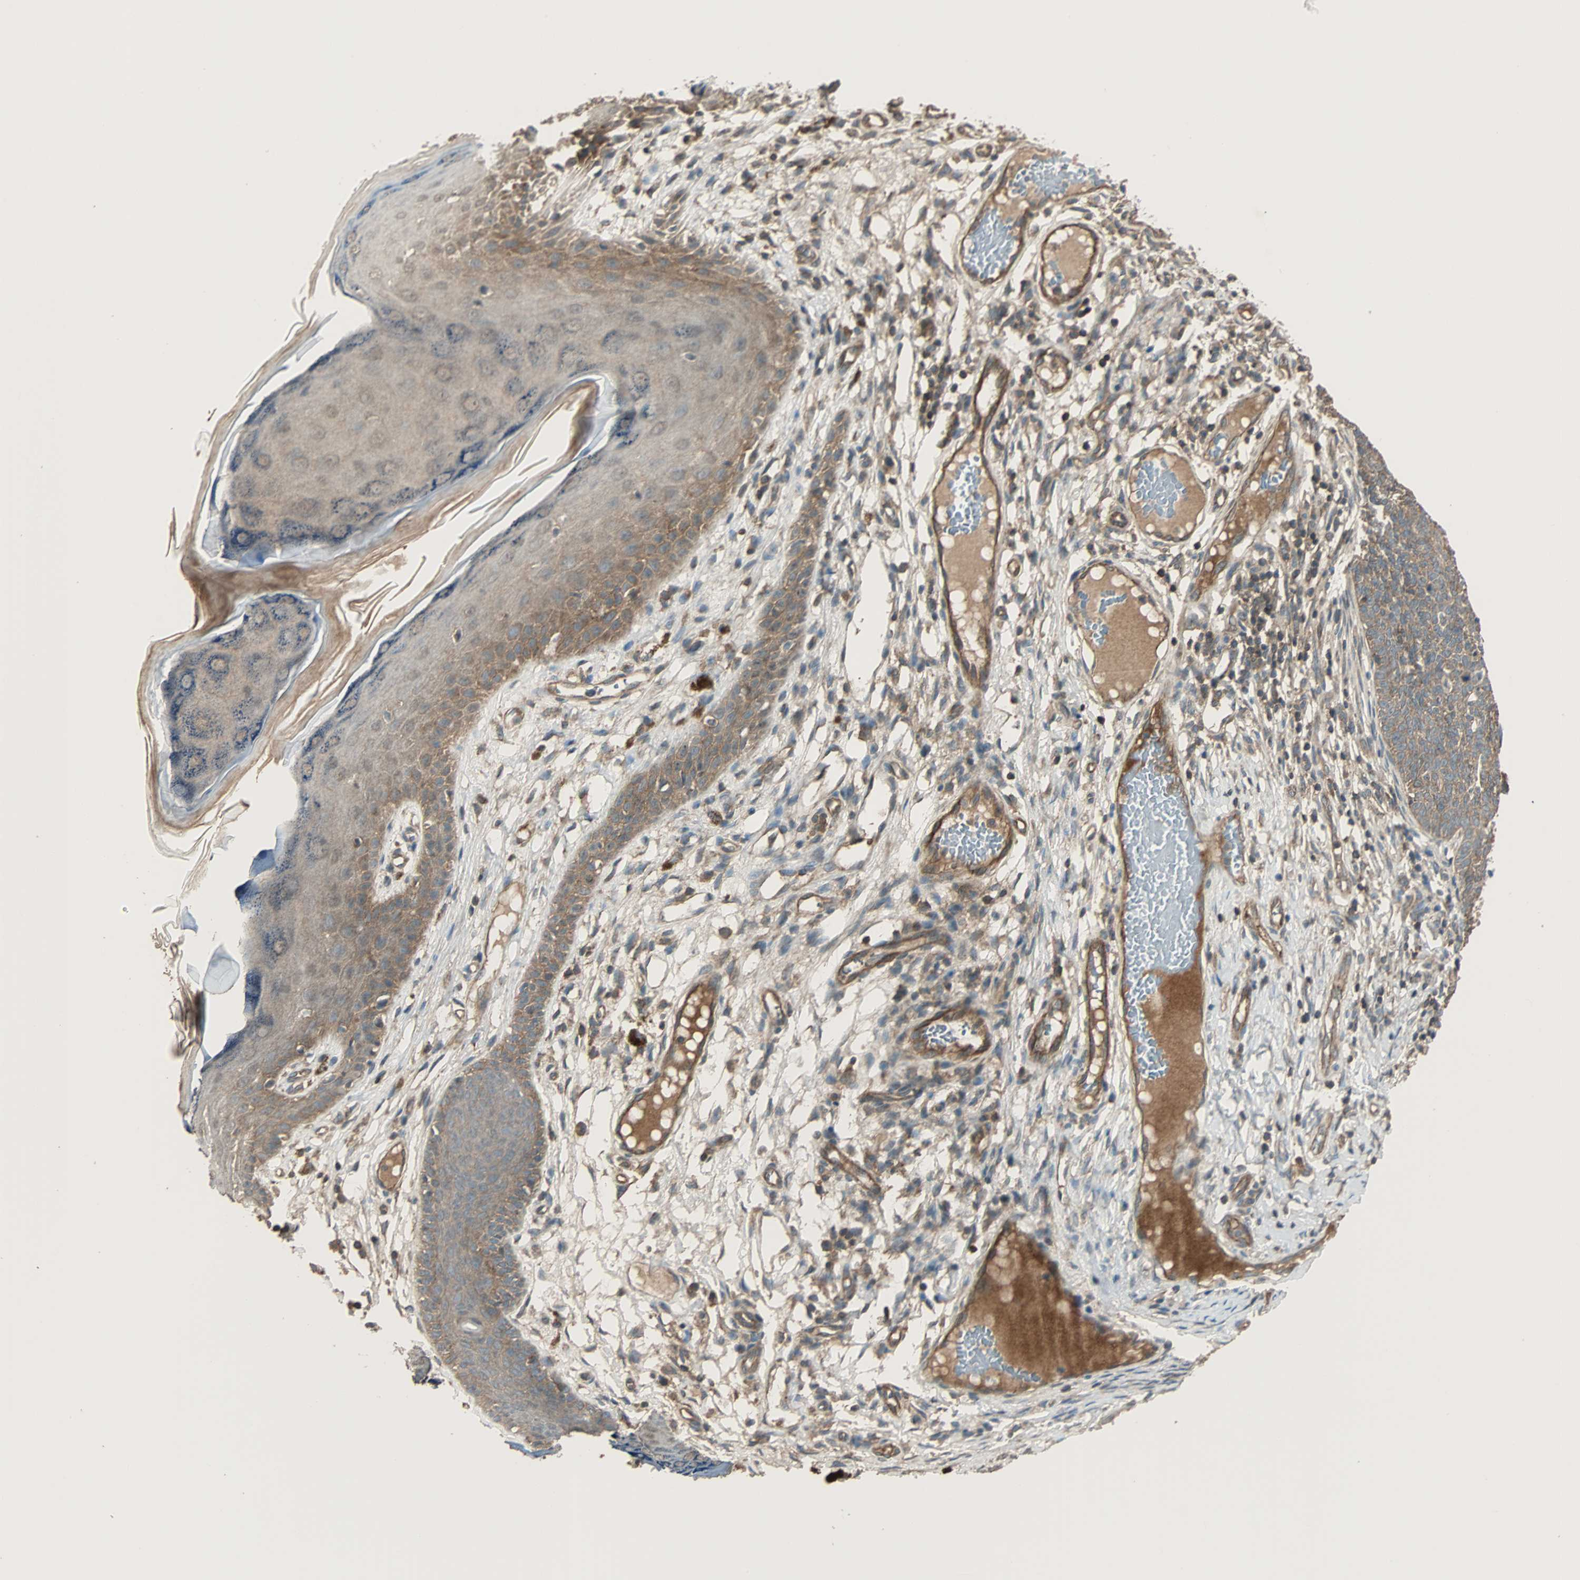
{"staining": {"intensity": "moderate", "quantity": ">75%", "location": "cytoplasmic/membranous"}, "tissue": "skin cancer", "cell_type": "Tumor cells", "image_type": "cancer", "snomed": [{"axis": "morphology", "description": "Normal tissue, NOS"}, {"axis": "morphology", "description": "Basal cell carcinoma"}, {"axis": "topography", "description": "Skin"}], "caption": "There is medium levels of moderate cytoplasmic/membranous positivity in tumor cells of skin basal cell carcinoma, as demonstrated by immunohistochemical staining (brown color).", "gene": "MAP3K21", "patient": {"sex": "male", "age": 87}}